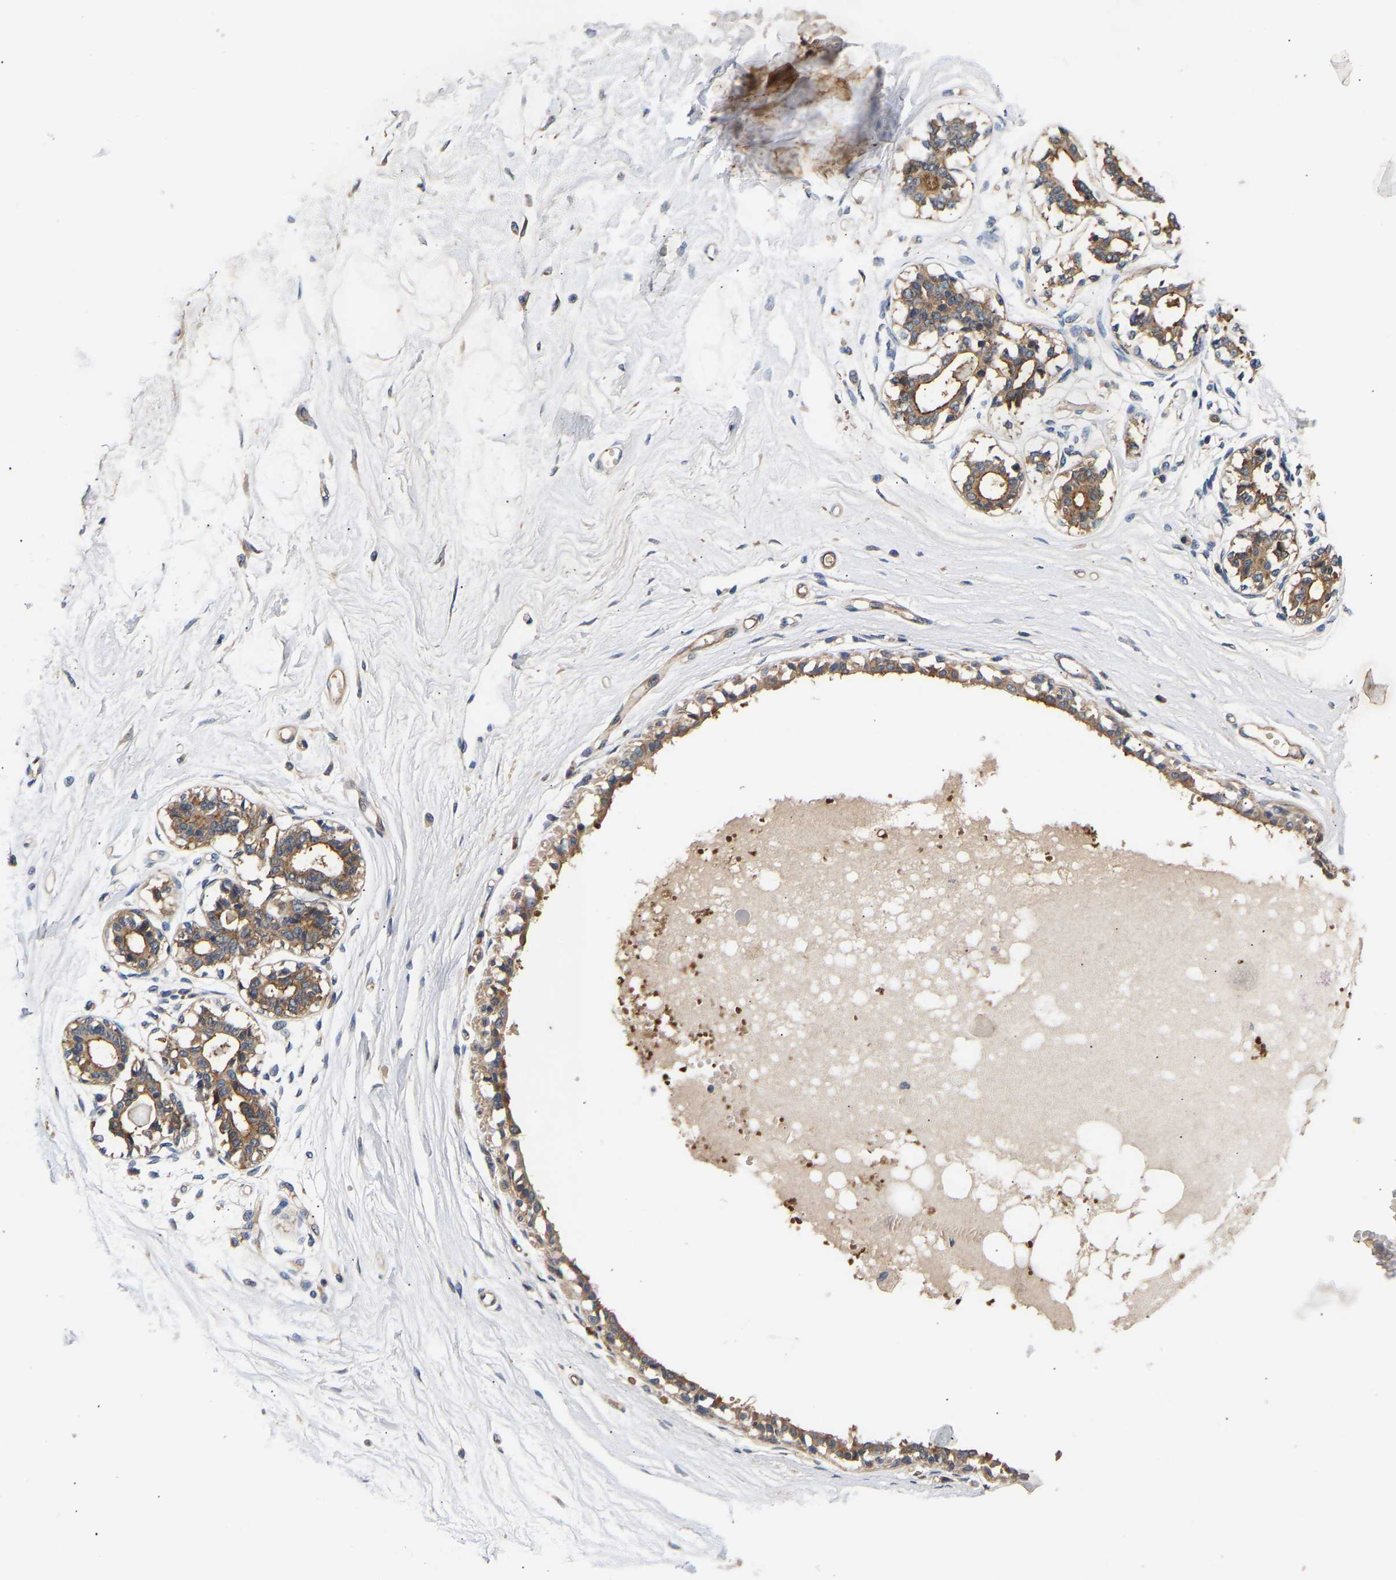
{"staining": {"intensity": "moderate", "quantity": ">75%", "location": "cytoplasmic/membranous"}, "tissue": "breast", "cell_type": "Glandular cells", "image_type": "normal", "snomed": [{"axis": "morphology", "description": "Normal tissue, NOS"}, {"axis": "topography", "description": "Breast"}], "caption": "IHC (DAB (3,3'-diaminobenzidine)) staining of unremarkable breast shows moderate cytoplasmic/membranous protein positivity in approximately >75% of glandular cells.", "gene": "LRBA", "patient": {"sex": "female", "age": 45}}